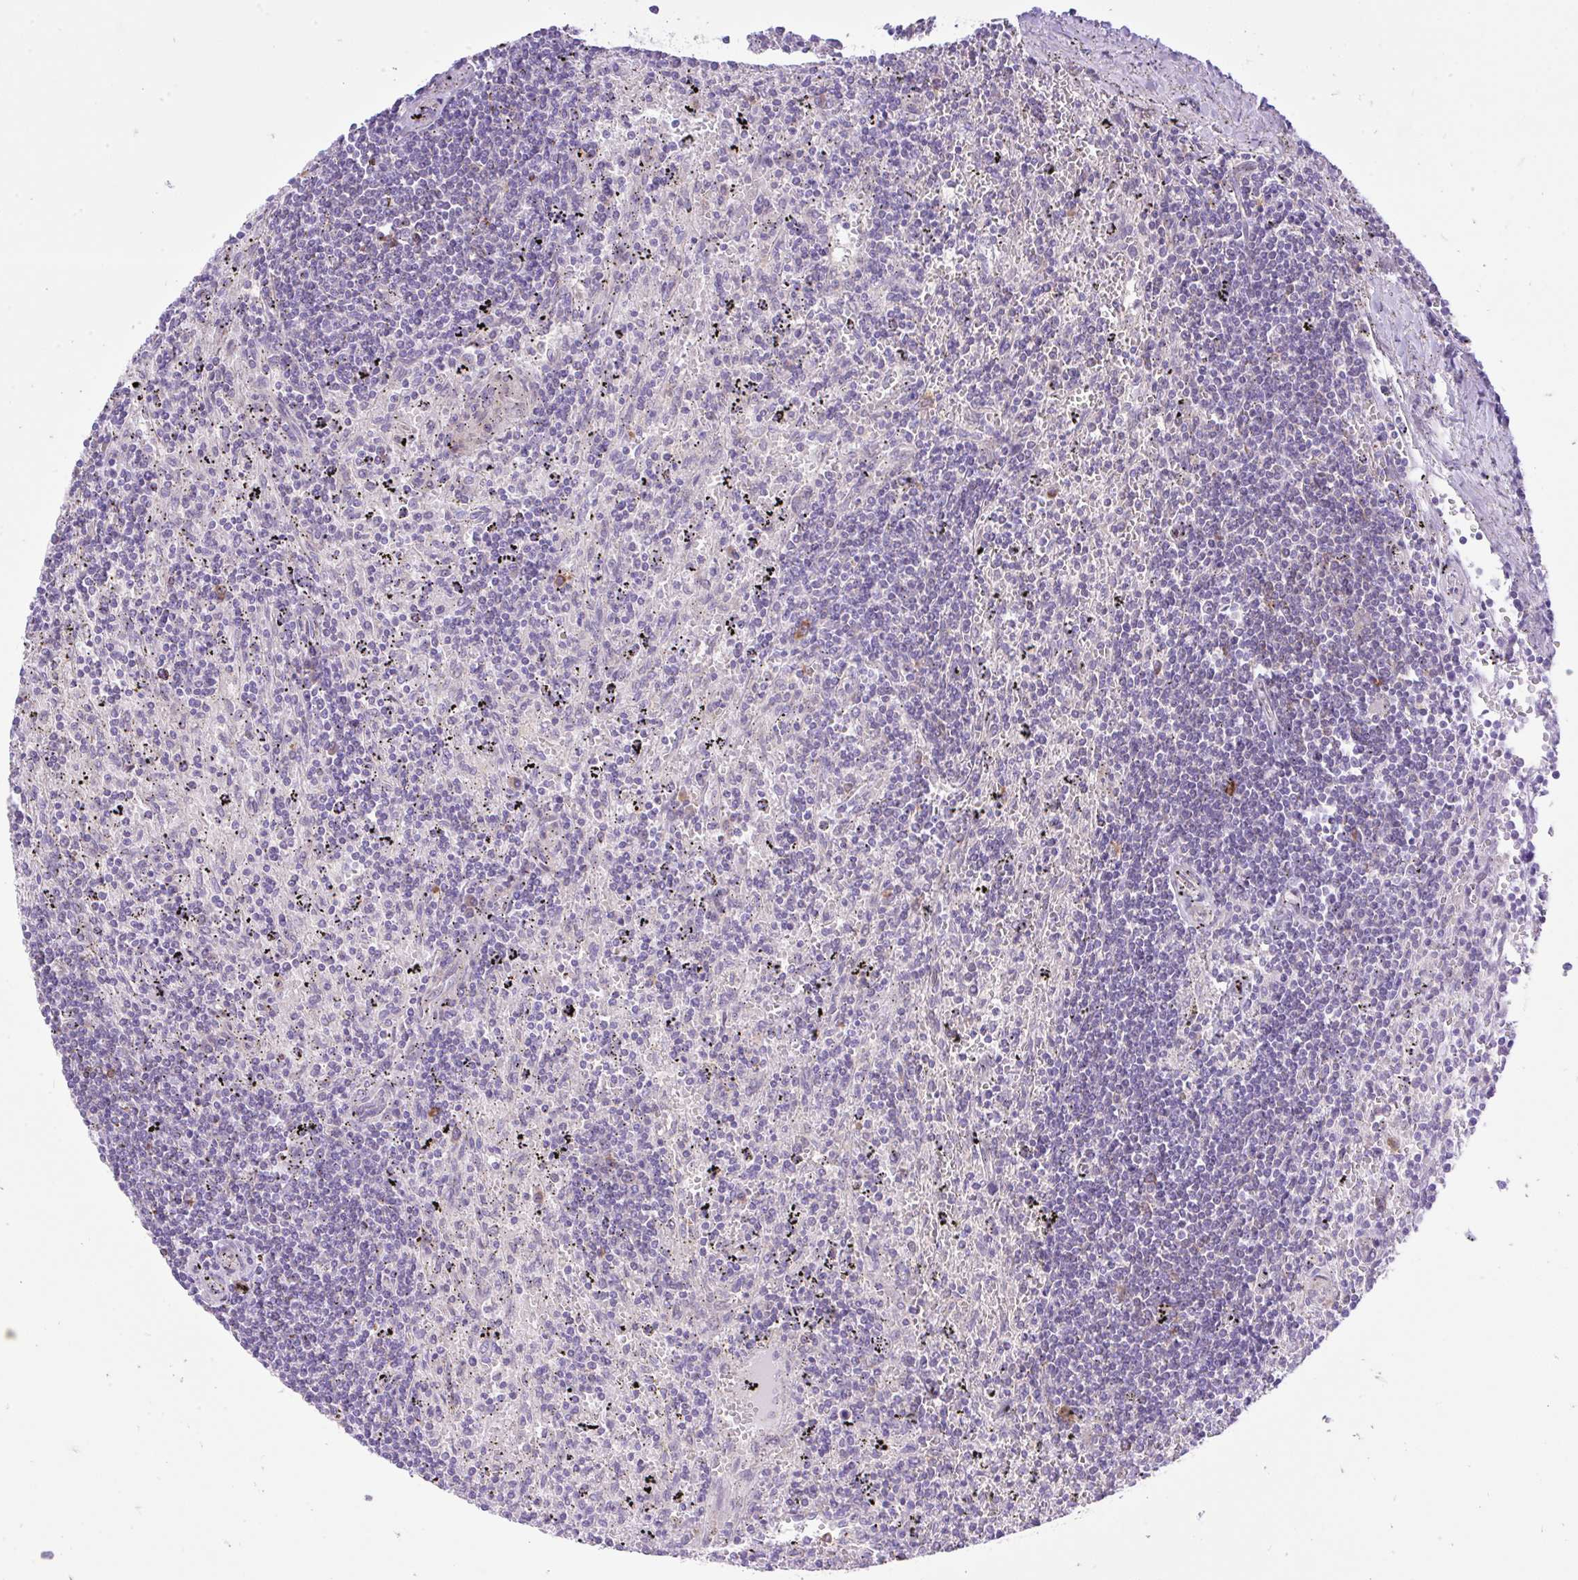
{"staining": {"intensity": "negative", "quantity": "none", "location": "none"}, "tissue": "lymphoma", "cell_type": "Tumor cells", "image_type": "cancer", "snomed": [{"axis": "morphology", "description": "Malignant lymphoma, non-Hodgkin's type, Low grade"}, {"axis": "topography", "description": "Spleen"}], "caption": "Tumor cells show no significant protein expression in lymphoma.", "gene": "EEF1A2", "patient": {"sex": "male", "age": 76}}